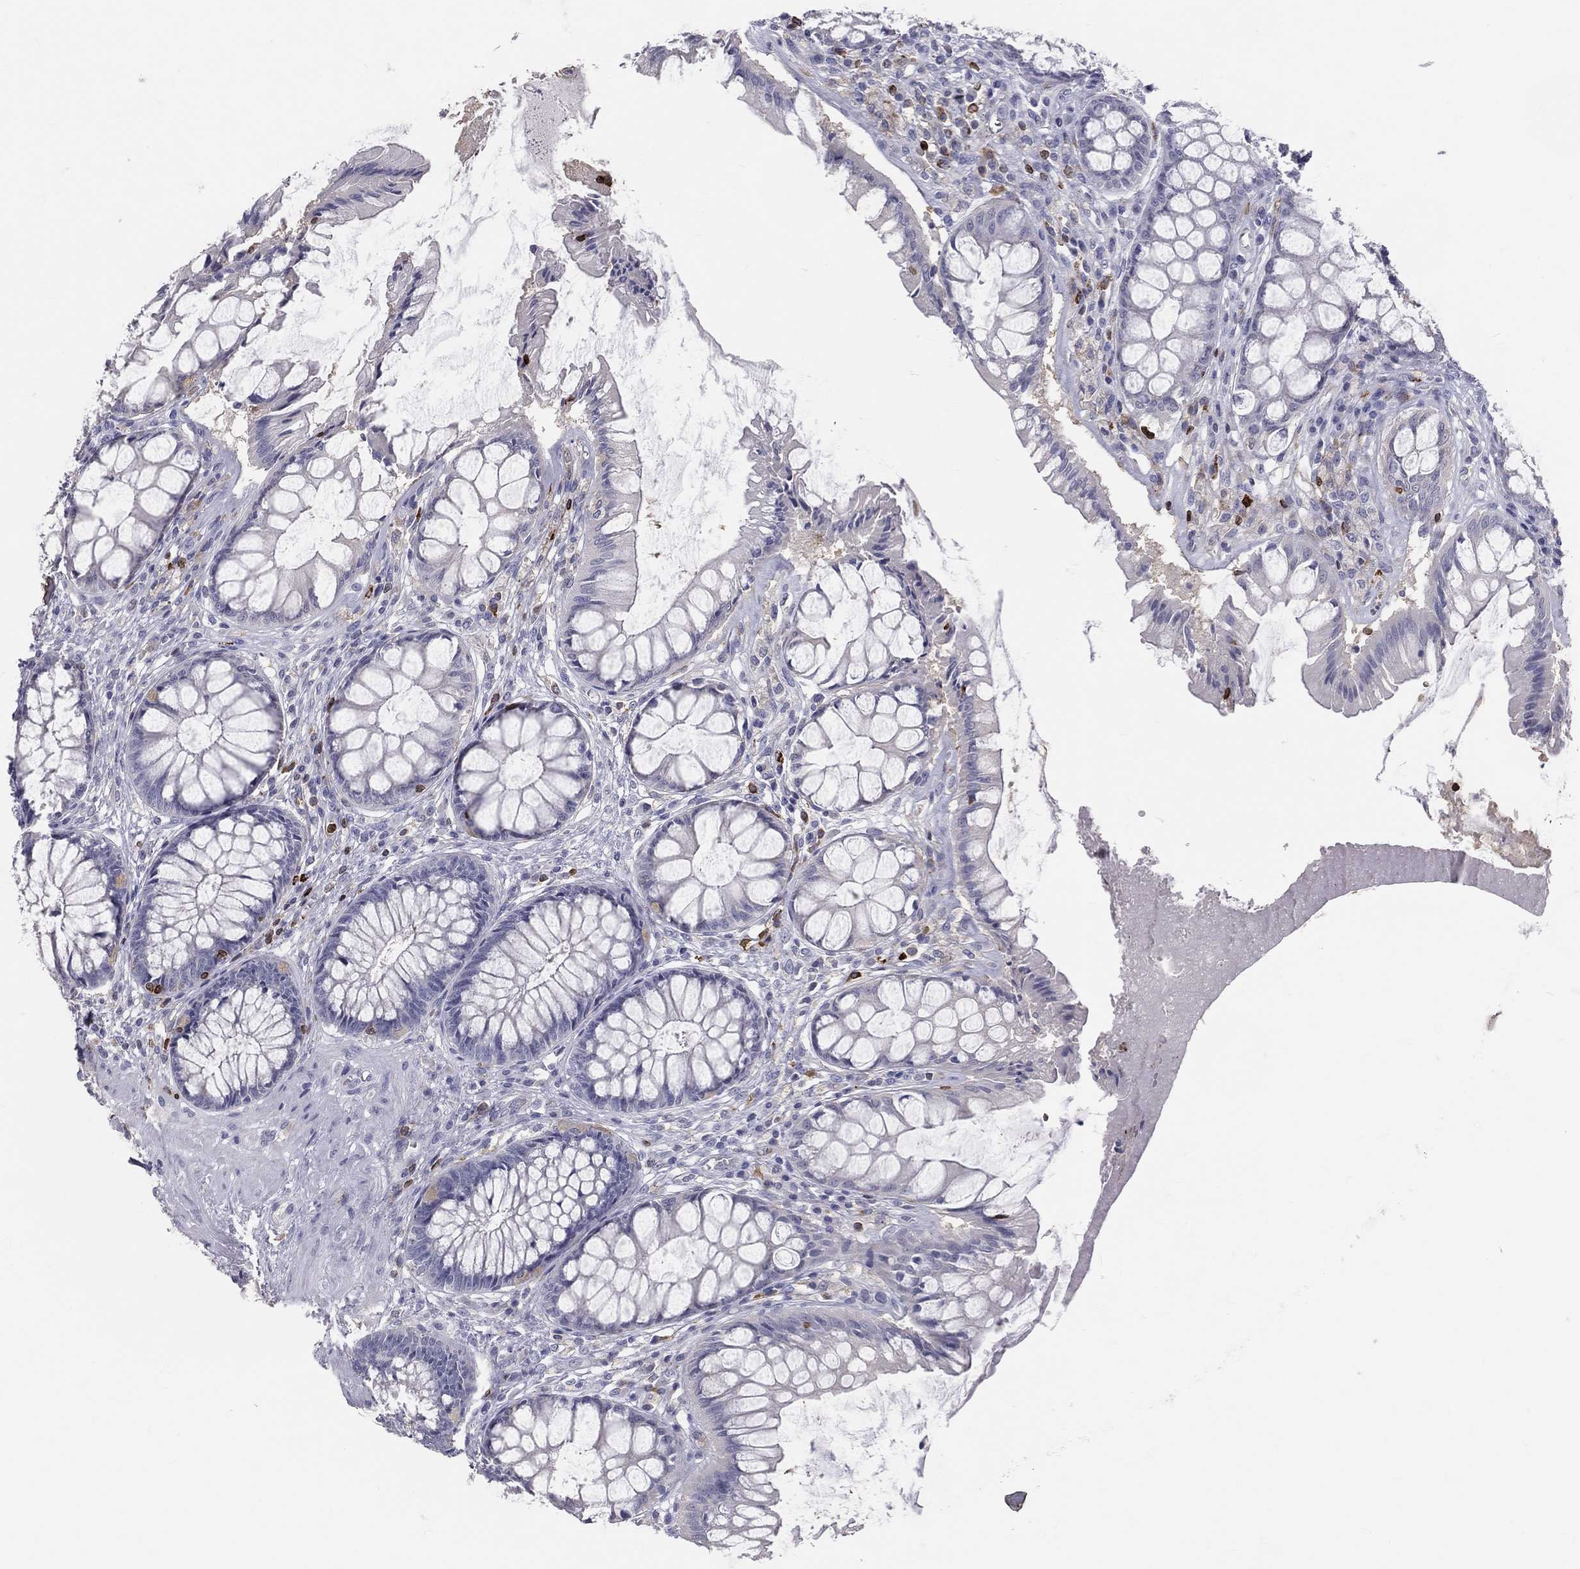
{"staining": {"intensity": "negative", "quantity": "none", "location": "none"}, "tissue": "rectum", "cell_type": "Glandular cells", "image_type": "normal", "snomed": [{"axis": "morphology", "description": "Normal tissue, NOS"}, {"axis": "topography", "description": "Rectum"}], "caption": "High magnification brightfield microscopy of benign rectum stained with DAB (brown) and counterstained with hematoxylin (blue): glandular cells show no significant expression. The staining is performed using DAB brown chromogen with nuclei counter-stained in using hematoxylin.", "gene": "CTSW", "patient": {"sex": "female", "age": 58}}